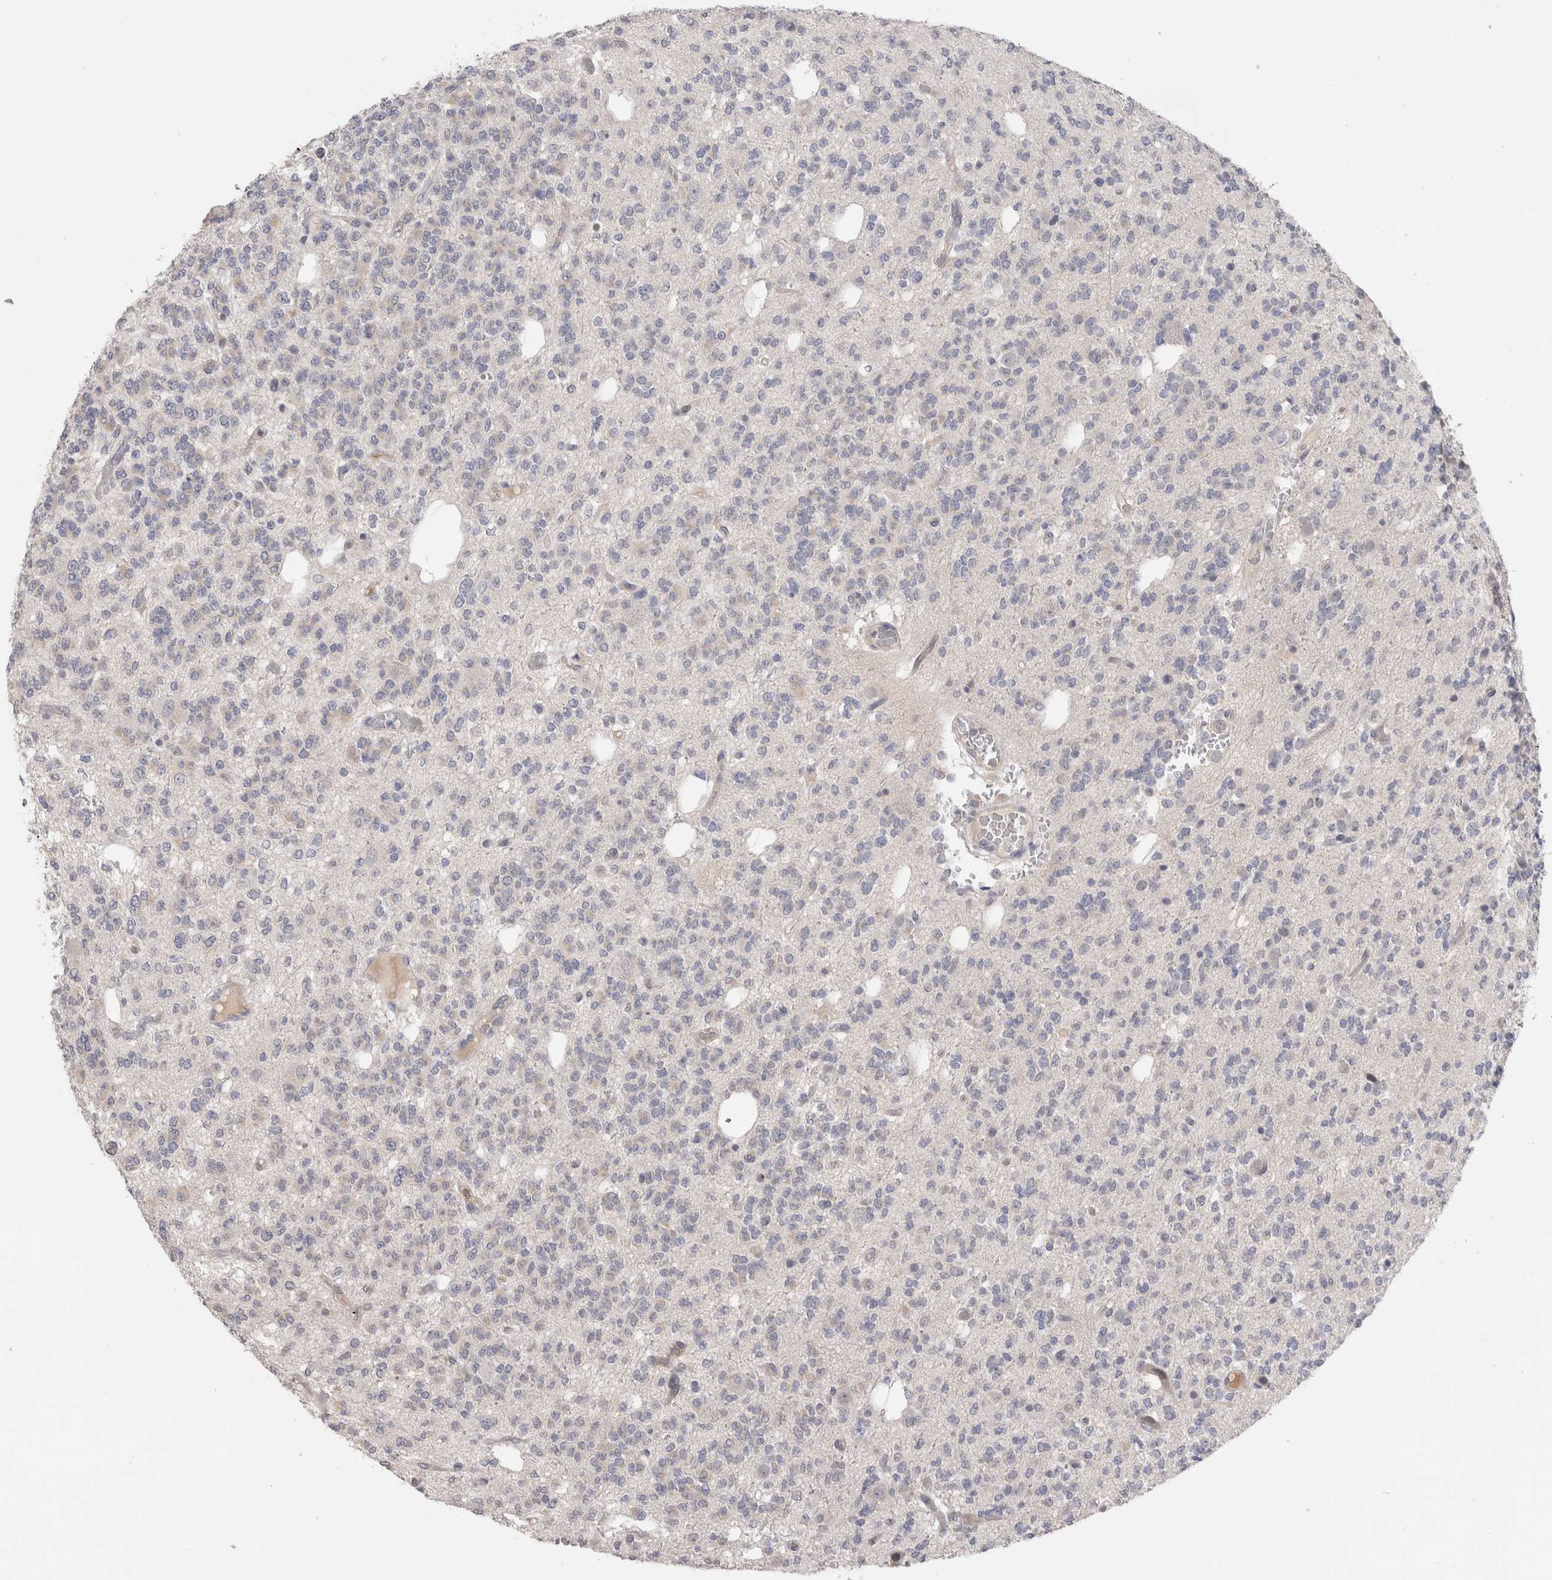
{"staining": {"intensity": "negative", "quantity": "none", "location": "none"}, "tissue": "glioma", "cell_type": "Tumor cells", "image_type": "cancer", "snomed": [{"axis": "morphology", "description": "Glioma, malignant, Low grade"}, {"axis": "topography", "description": "Brain"}], "caption": "Immunohistochemical staining of glioma exhibits no significant staining in tumor cells.", "gene": "CRYBG1", "patient": {"sex": "male", "age": 38}}